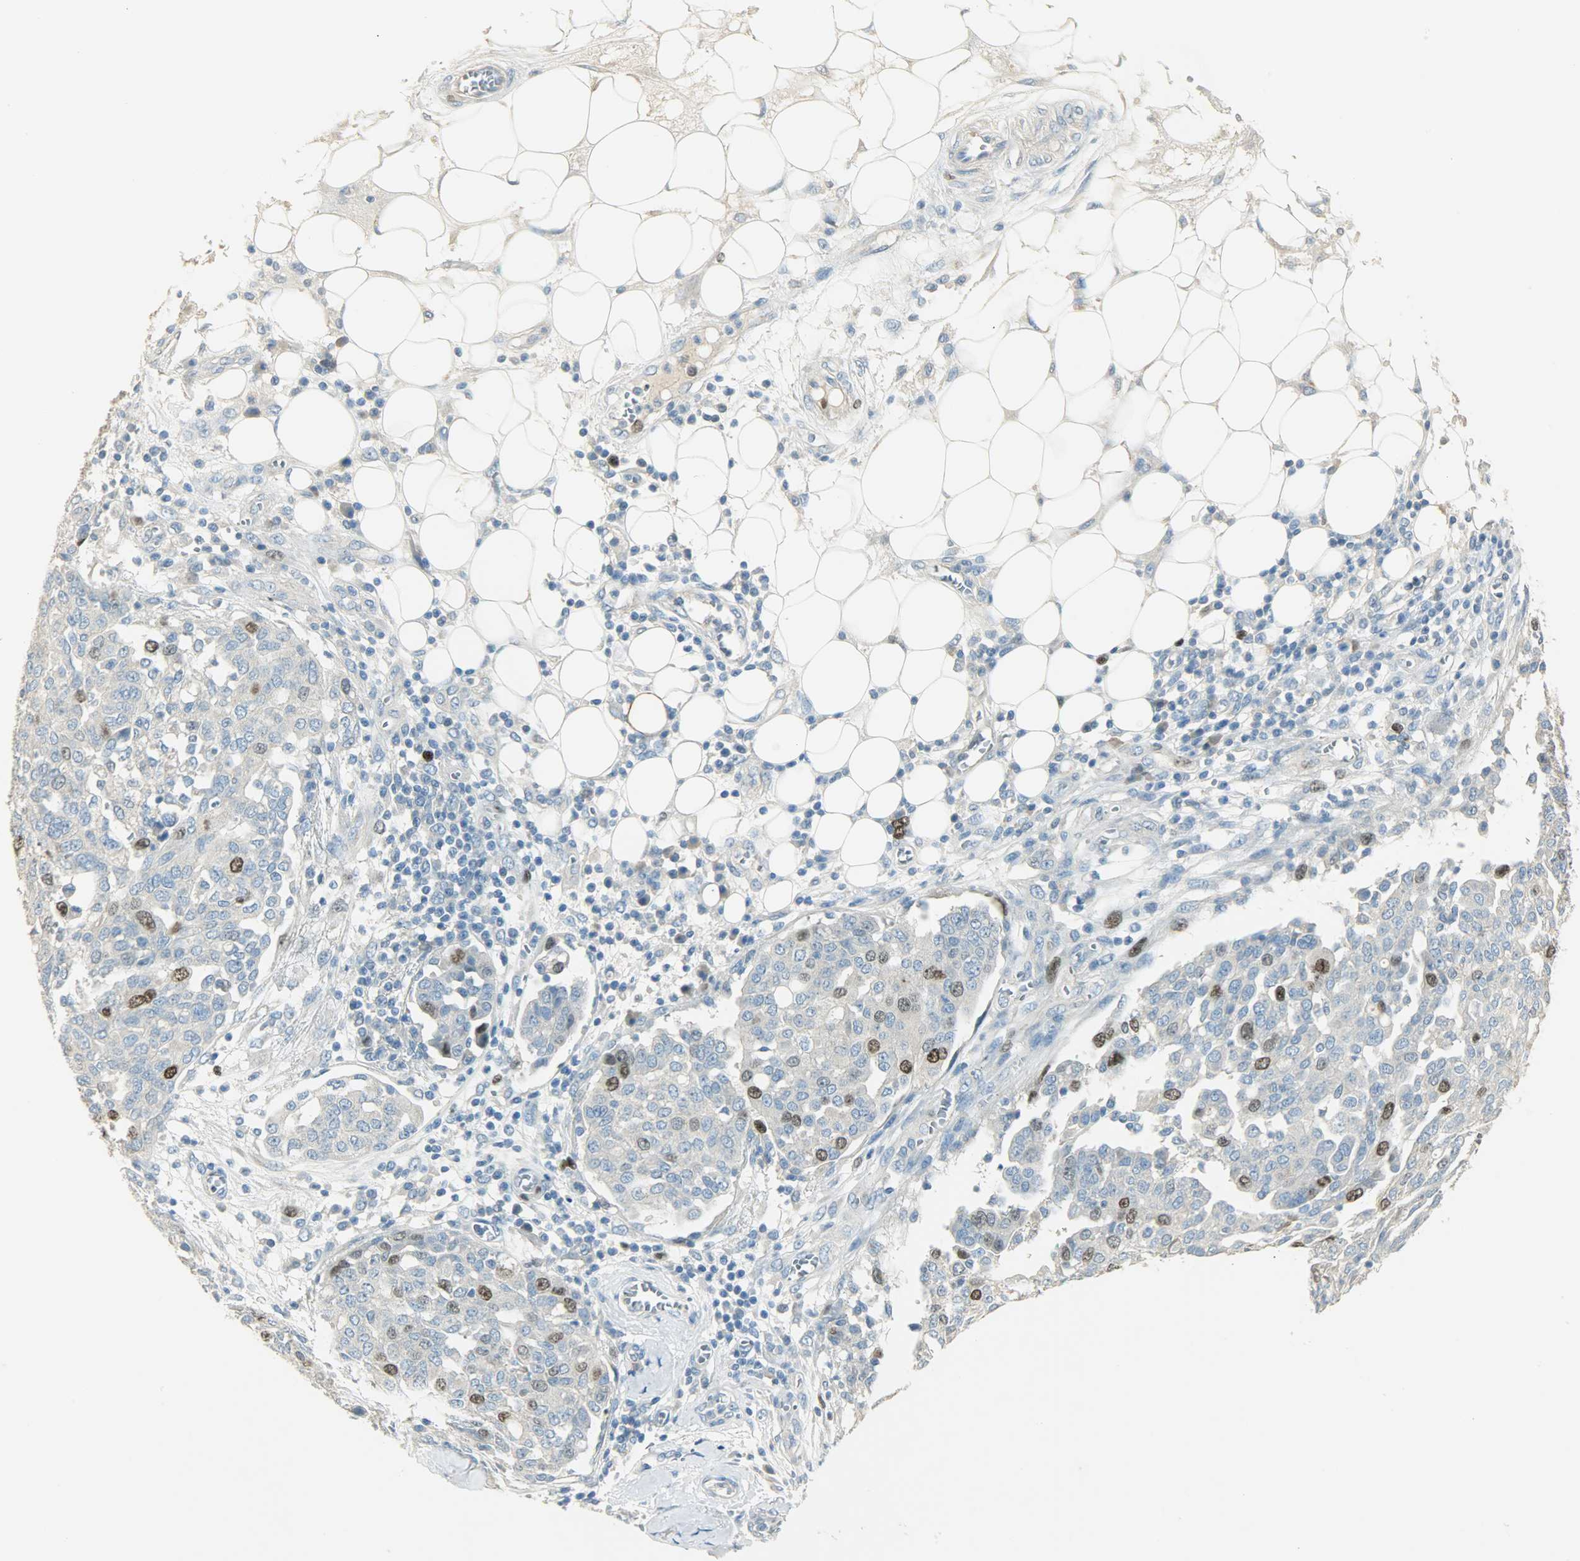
{"staining": {"intensity": "strong", "quantity": "<25%", "location": "nuclear"}, "tissue": "ovarian cancer", "cell_type": "Tumor cells", "image_type": "cancer", "snomed": [{"axis": "morphology", "description": "Cystadenocarcinoma, serous, NOS"}, {"axis": "topography", "description": "Soft tissue"}, {"axis": "topography", "description": "Ovary"}], "caption": "The image demonstrates a brown stain indicating the presence of a protein in the nuclear of tumor cells in serous cystadenocarcinoma (ovarian). The protein of interest is stained brown, and the nuclei are stained in blue (DAB (3,3'-diaminobenzidine) IHC with brightfield microscopy, high magnification).", "gene": "TPX2", "patient": {"sex": "female", "age": 57}}